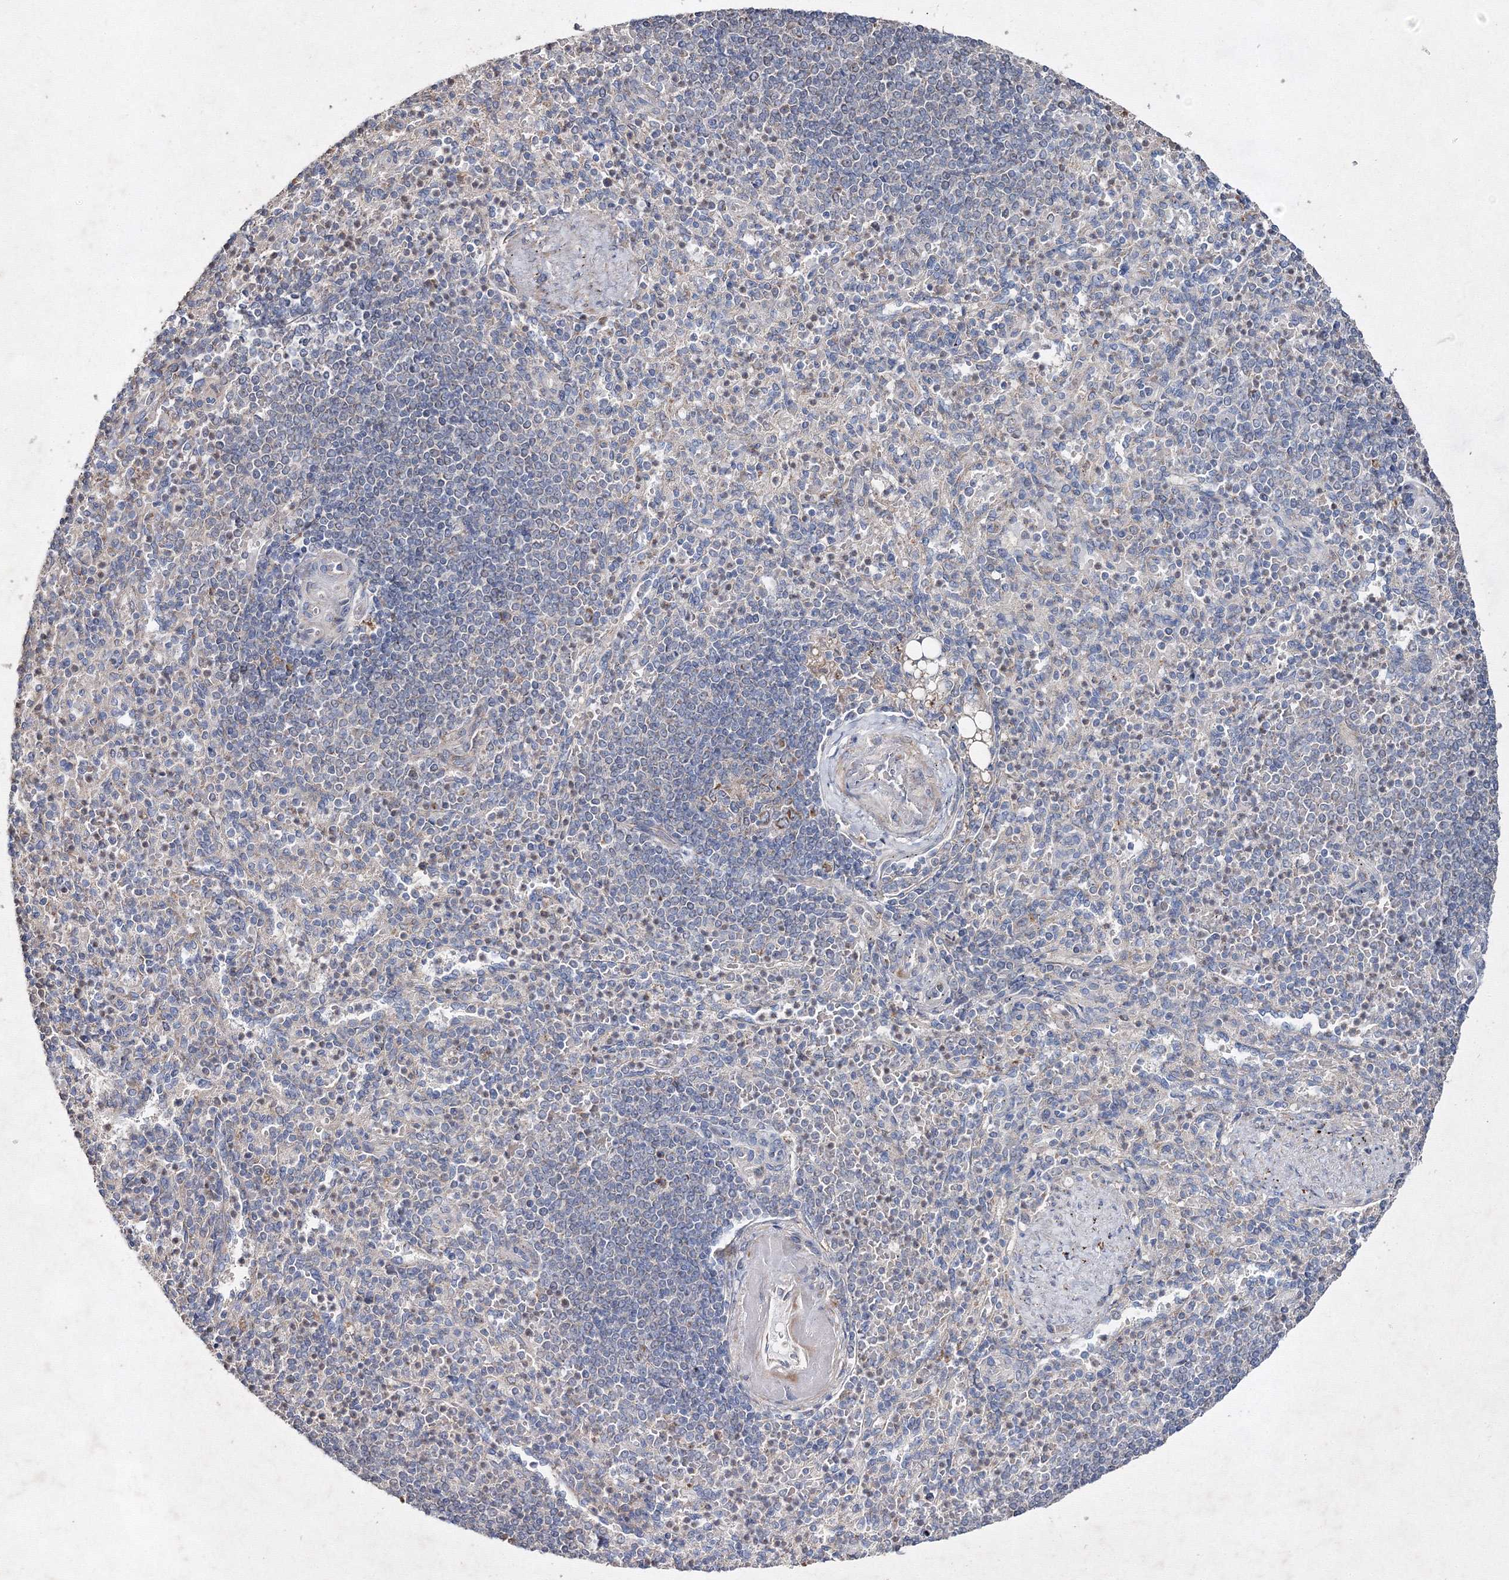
{"staining": {"intensity": "negative", "quantity": "none", "location": "none"}, "tissue": "spleen", "cell_type": "Cells in red pulp", "image_type": "normal", "snomed": [{"axis": "morphology", "description": "Normal tissue, NOS"}, {"axis": "topography", "description": "Spleen"}], "caption": "High magnification brightfield microscopy of normal spleen stained with DAB (3,3'-diaminobenzidine) (brown) and counterstained with hematoxylin (blue): cells in red pulp show no significant expression. Nuclei are stained in blue.", "gene": "GFM1", "patient": {"sex": "female", "age": 74}}